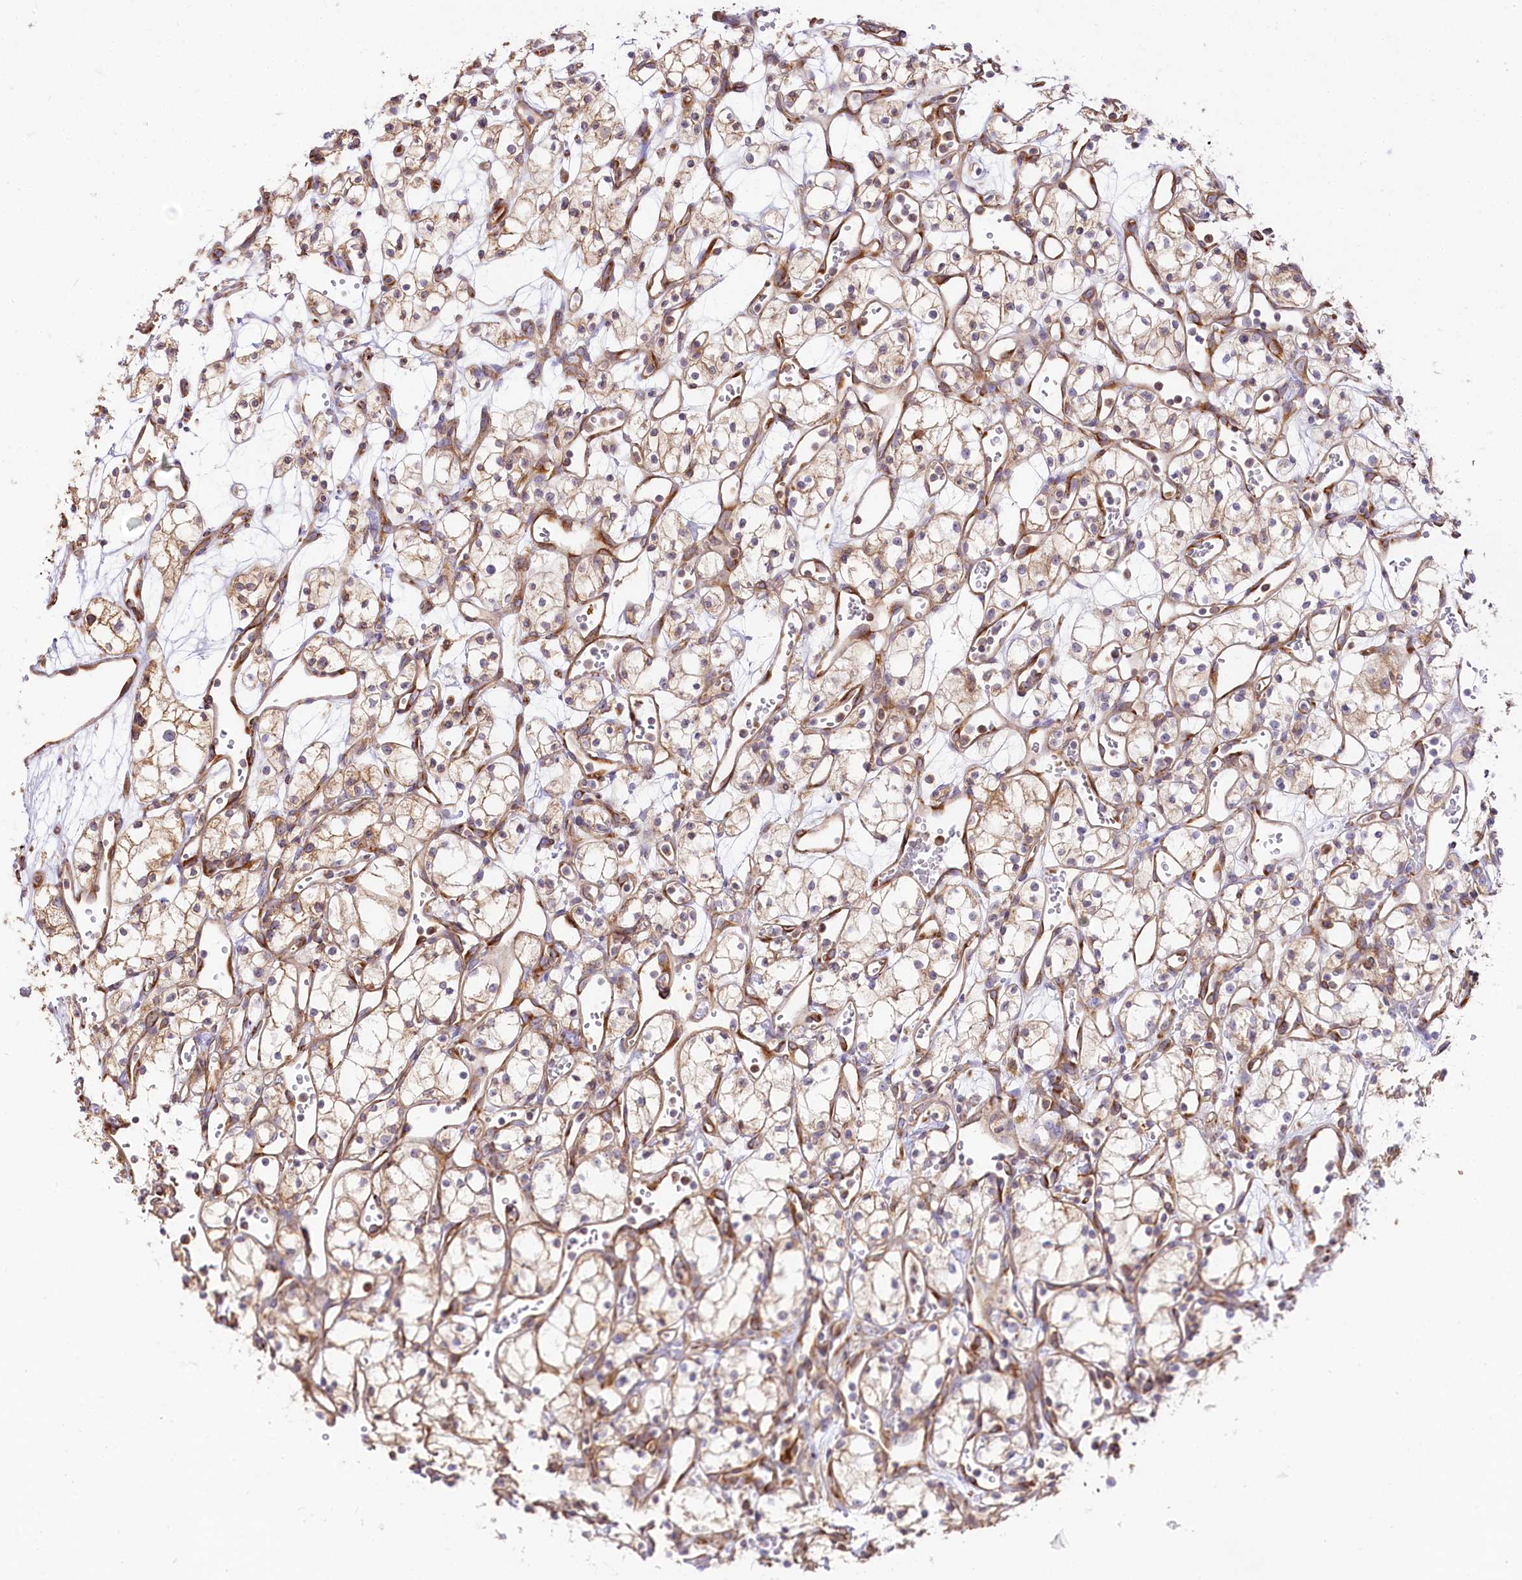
{"staining": {"intensity": "moderate", "quantity": "25%-75%", "location": "cytoplasmic/membranous"}, "tissue": "renal cancer", "cell_type": "Tumor cells", "image_type": "cancer", "snomed": [{"axis": "morphology", "description": "Adenocarcinoma, NOS"}, {"axis": "topography", "description": "Kidney"}], "caption": "Renal adenocarcinoma stained with DAB (3,3'-diaminobenzidine) immunohistochemistry demonstrates medium levels of moderate cytoplasmic/membranous staining in approximately 25%-75% of tumor cells. (Brightfield microscopy of DAB IHC at high magnification).", "gene": "CNPY2", "patient": {"sex": "male", "age": 59}}